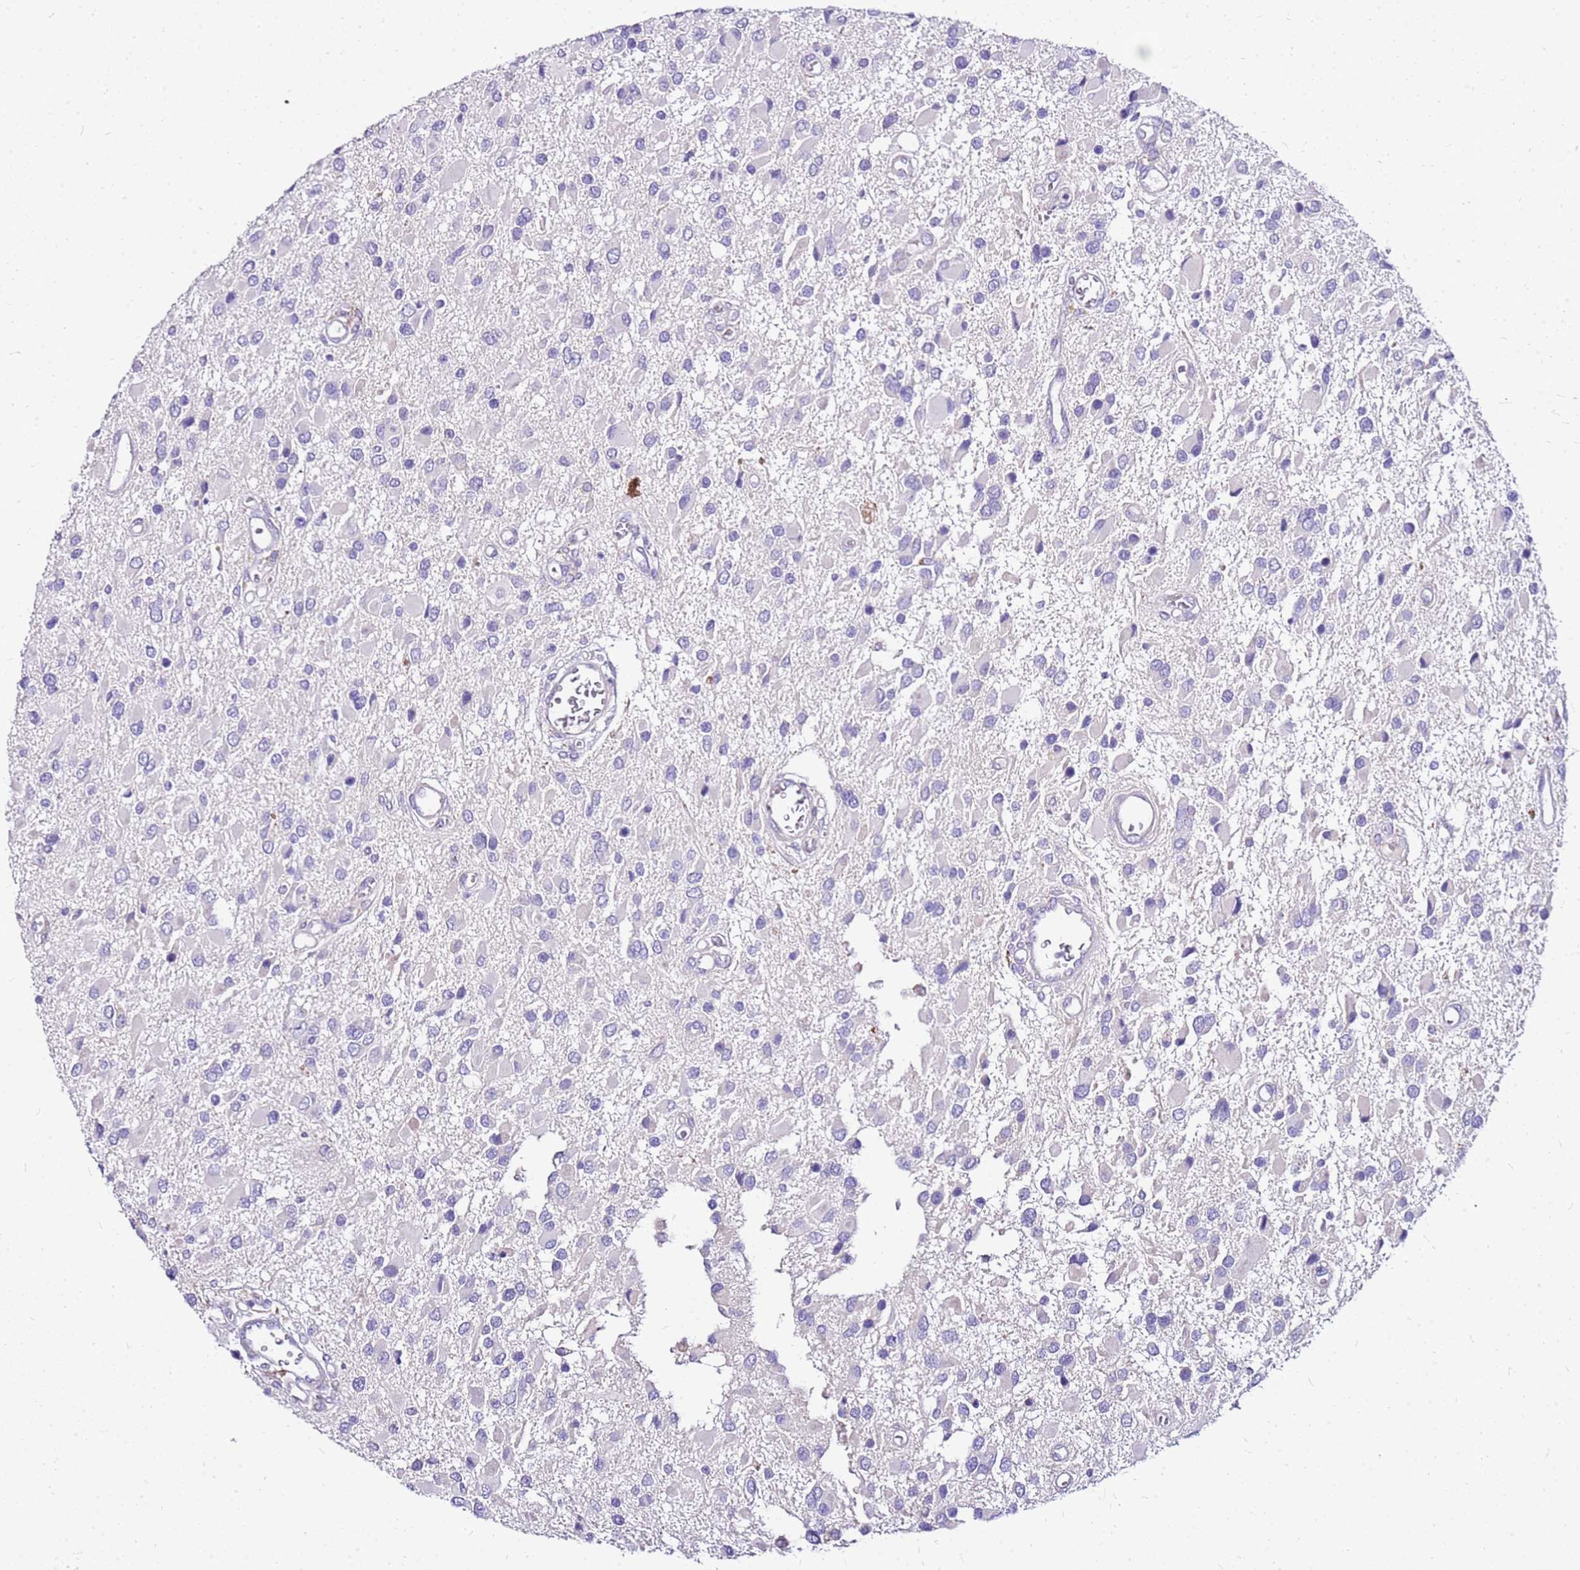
{"staining": {"intensity": "negative", "quantity": "none", "location": "none"}, "tissue": "glioma", "cell_type": "Tumor cells", "image_type": "cancer", "snomed": [{"axis": "morphology", "description": "Glioma, malignant, High grade"}, {"axis": "topography", "description": "Brain"}], "caption": "Immunohistochemistry (IHC) micrograph of glioma stained for a protein (brown), which shows no positivity in tumor cells.", "gene": "DCDC2B", "patient": {"sex": "male", "age": 53}}